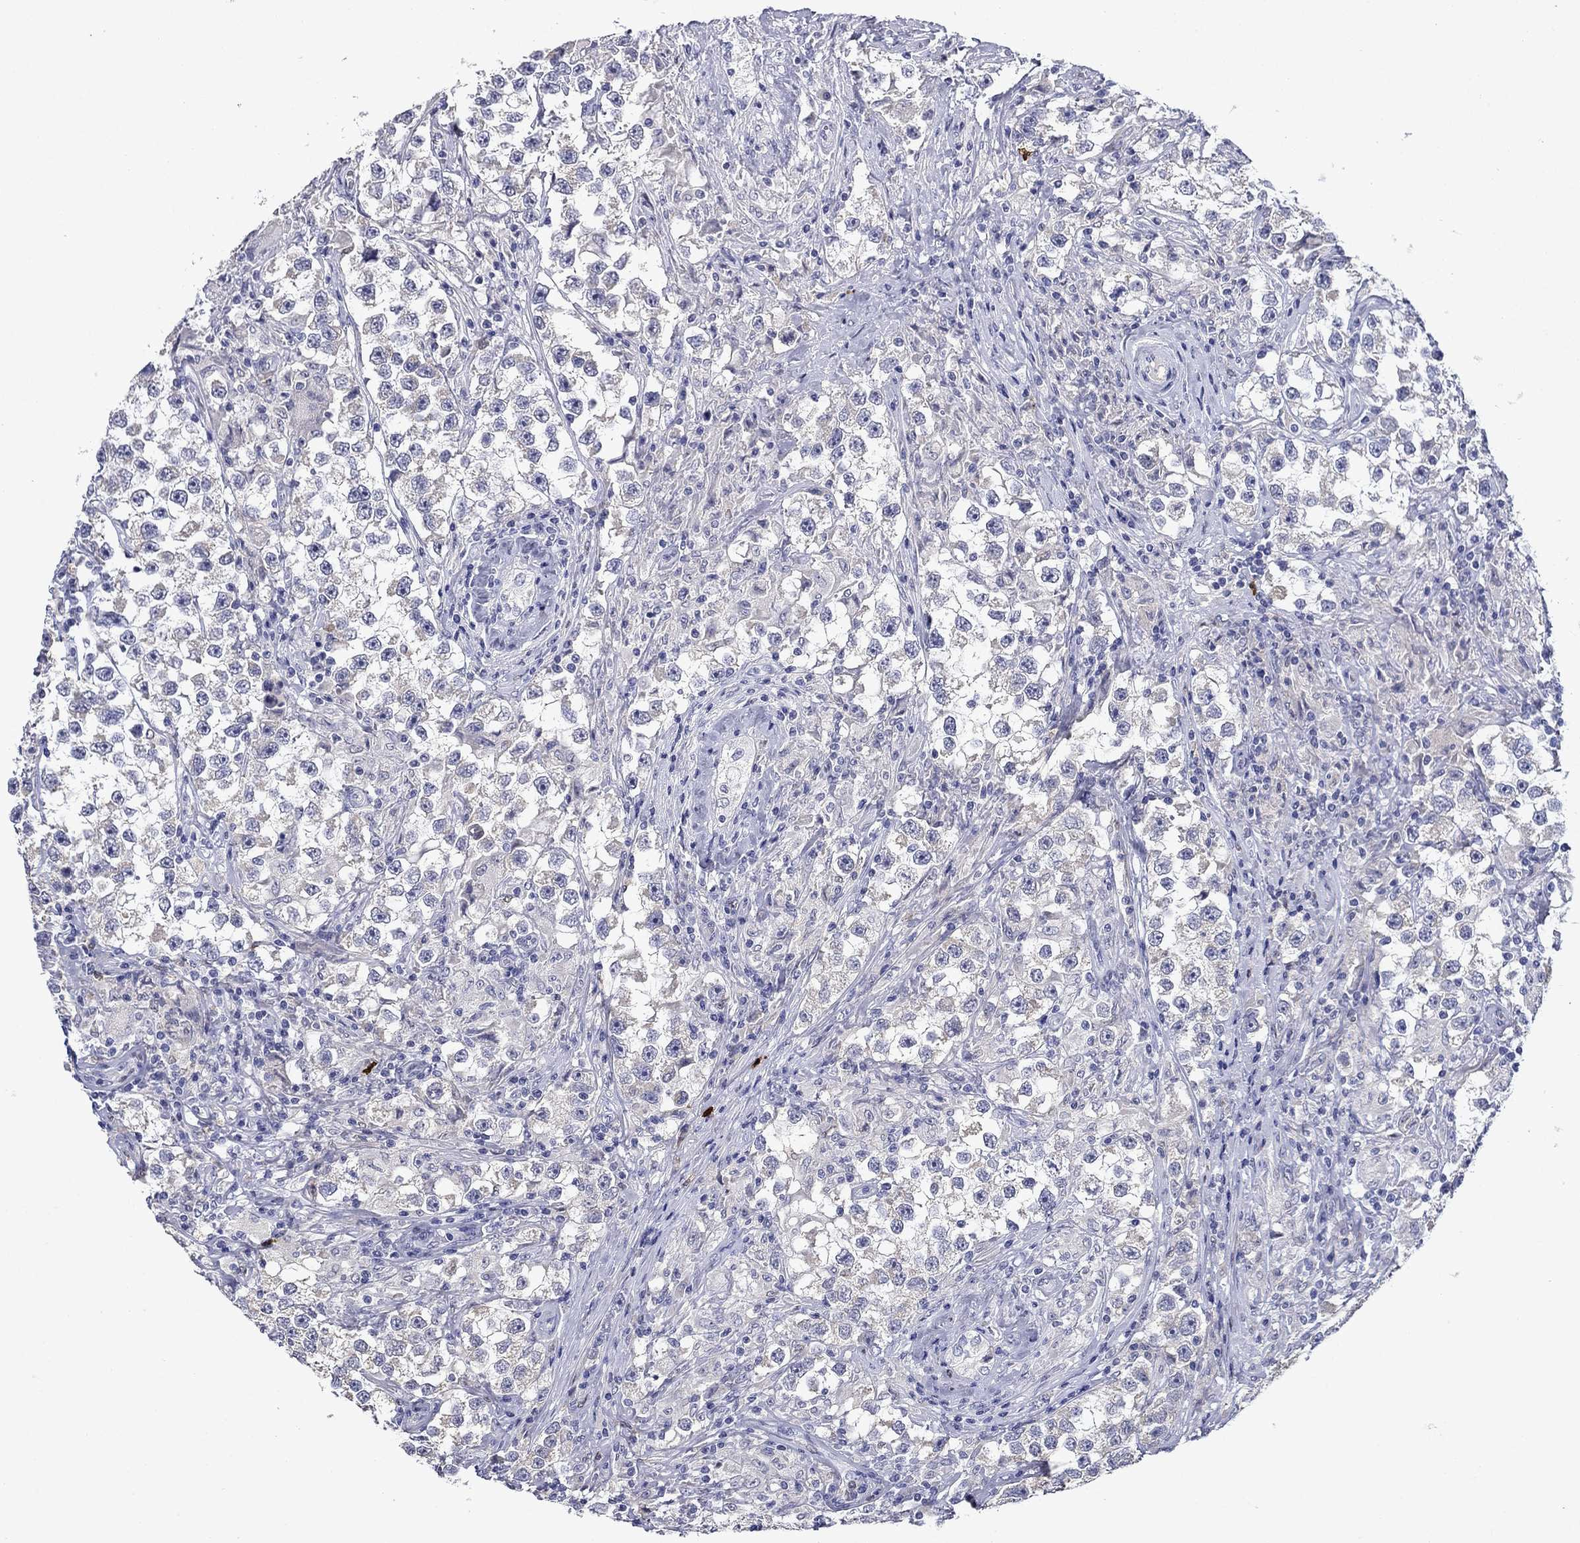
{"staining": {"intensity": "negative", "quantity": "none", "location": "none"}, "tissue": "testis cancer", "cell_type": "Tumor cells", "image_type": "cancer", "snomed": [{"axis": "morphology", "description": "Seminoma, NOS"}, {"axis": "topography", "description": "Testis"}], "caption": "Tumor cells show no significant protein positivity in testis seminoma.", "gene": "IRF5", "patient": {"sex": "male", "age": 46}}